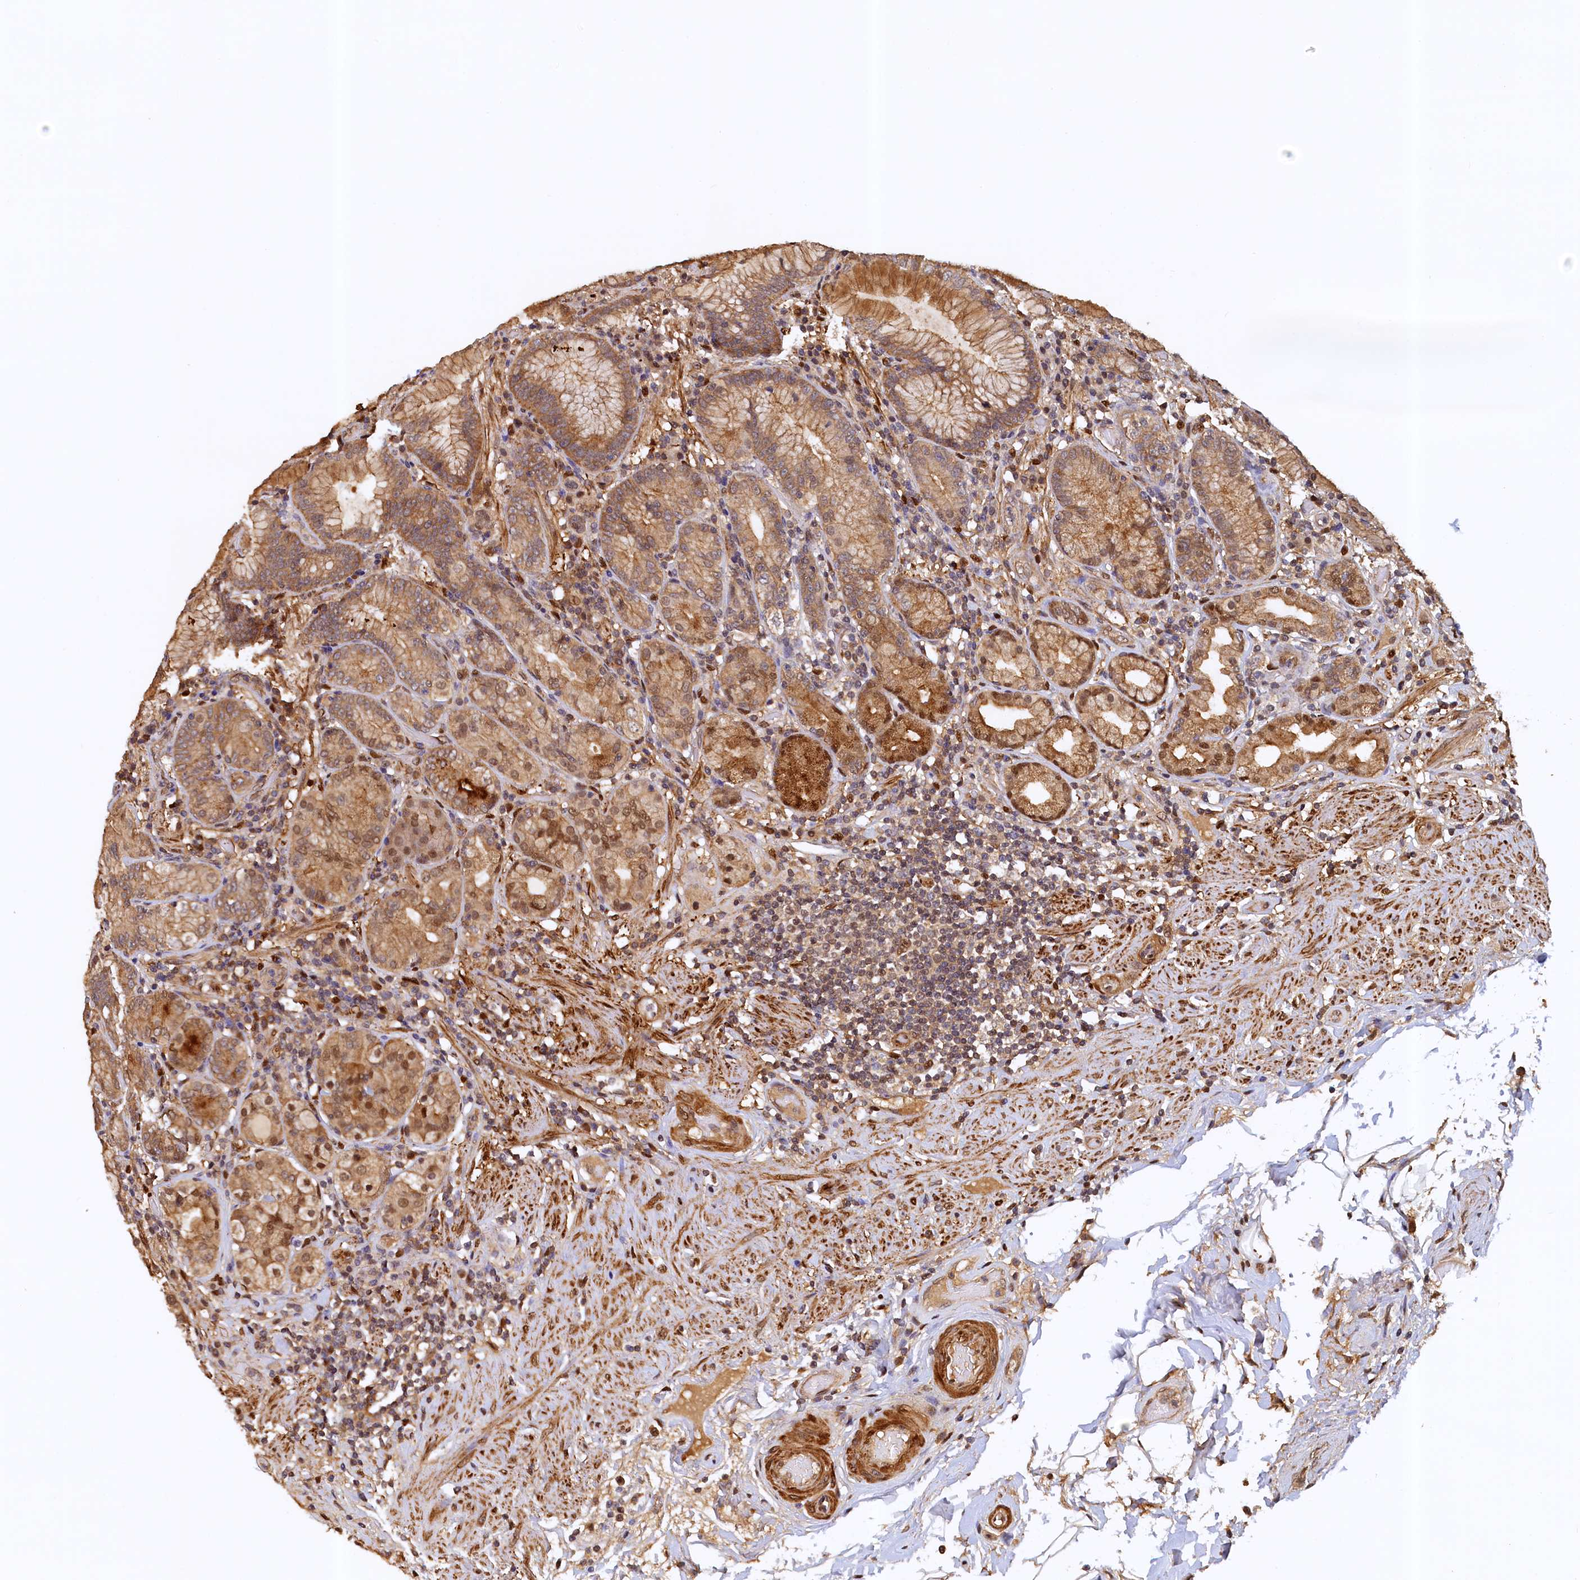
{"staining": {"intensity": "moderate", "quantity": ">75%", "location": "cytoplasmic/membranous,nuclear"}, "tissue": "stomach", "cell_type": "Glandular cells", "image_type": "normal", "snomed": [{"axis": "morphology", "description": "Normal tissue, NOS"}, {"axis": "topography", "description": "Stomach, upper"}, {"axis": "topography", "description": "Stomach, lower"}], "caption": "Glandular cells reveal medium levels of moderate cytoplasmic/membranous,nuclear positivity in approximately >75% of cells in benign stomach. (IHC, brightfield microscopy, high magnification).", "gene": "UBL7", "patient": {"sex": "female", "age": 76}}